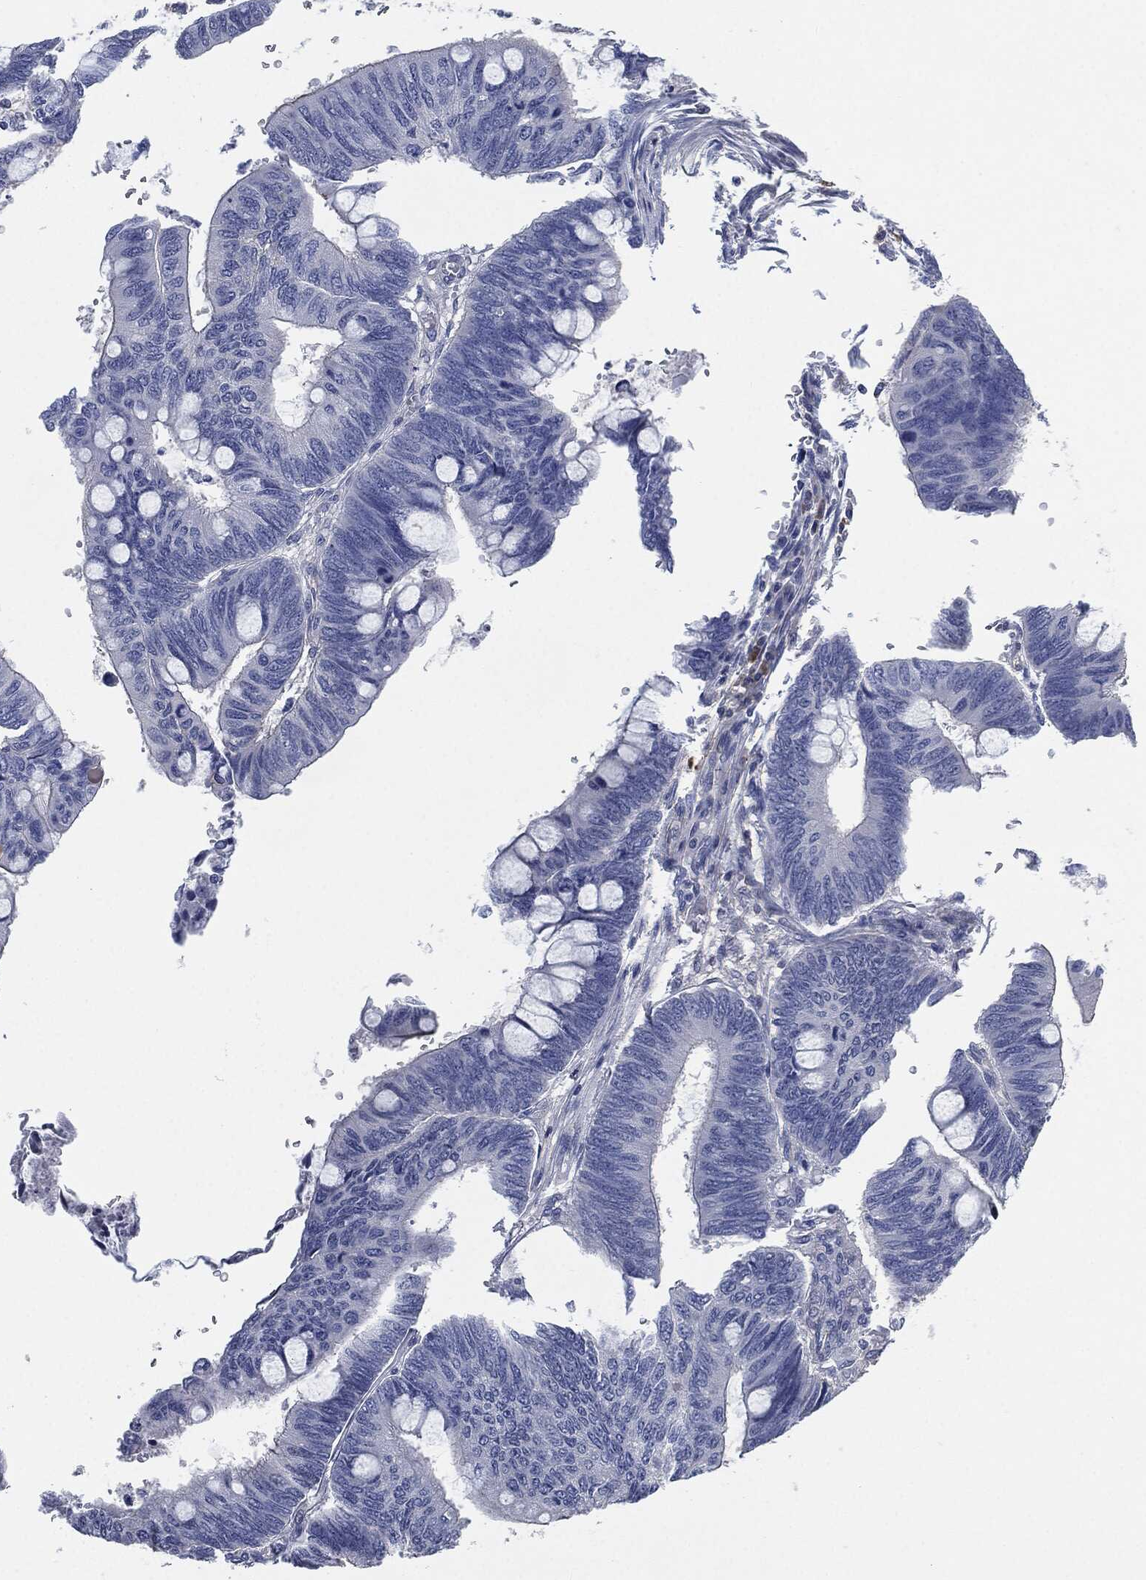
{"staining": {"intensity": "negative", "quantity": "none", "location": "none"}, "tissue": "colorectal cancer", "cell_type": "Tumor cells", "image_type": "cancer", "snomed": [{"axis": "morphology", "description": "Normal tissue, NOS"}, {"axis": "morphology", "description": "Adenocarcinoma, NOS"}, {"axis": "topography", "description": "Rectum"}, {"axis": "topography", "description": "Peripheral nerve tissue"}], "caption": "There is no significant staining in tumor cells of adenocarcinoma (colorectal).", "gene": "CD27", "patient": {"sex": "male", "age": 92}}